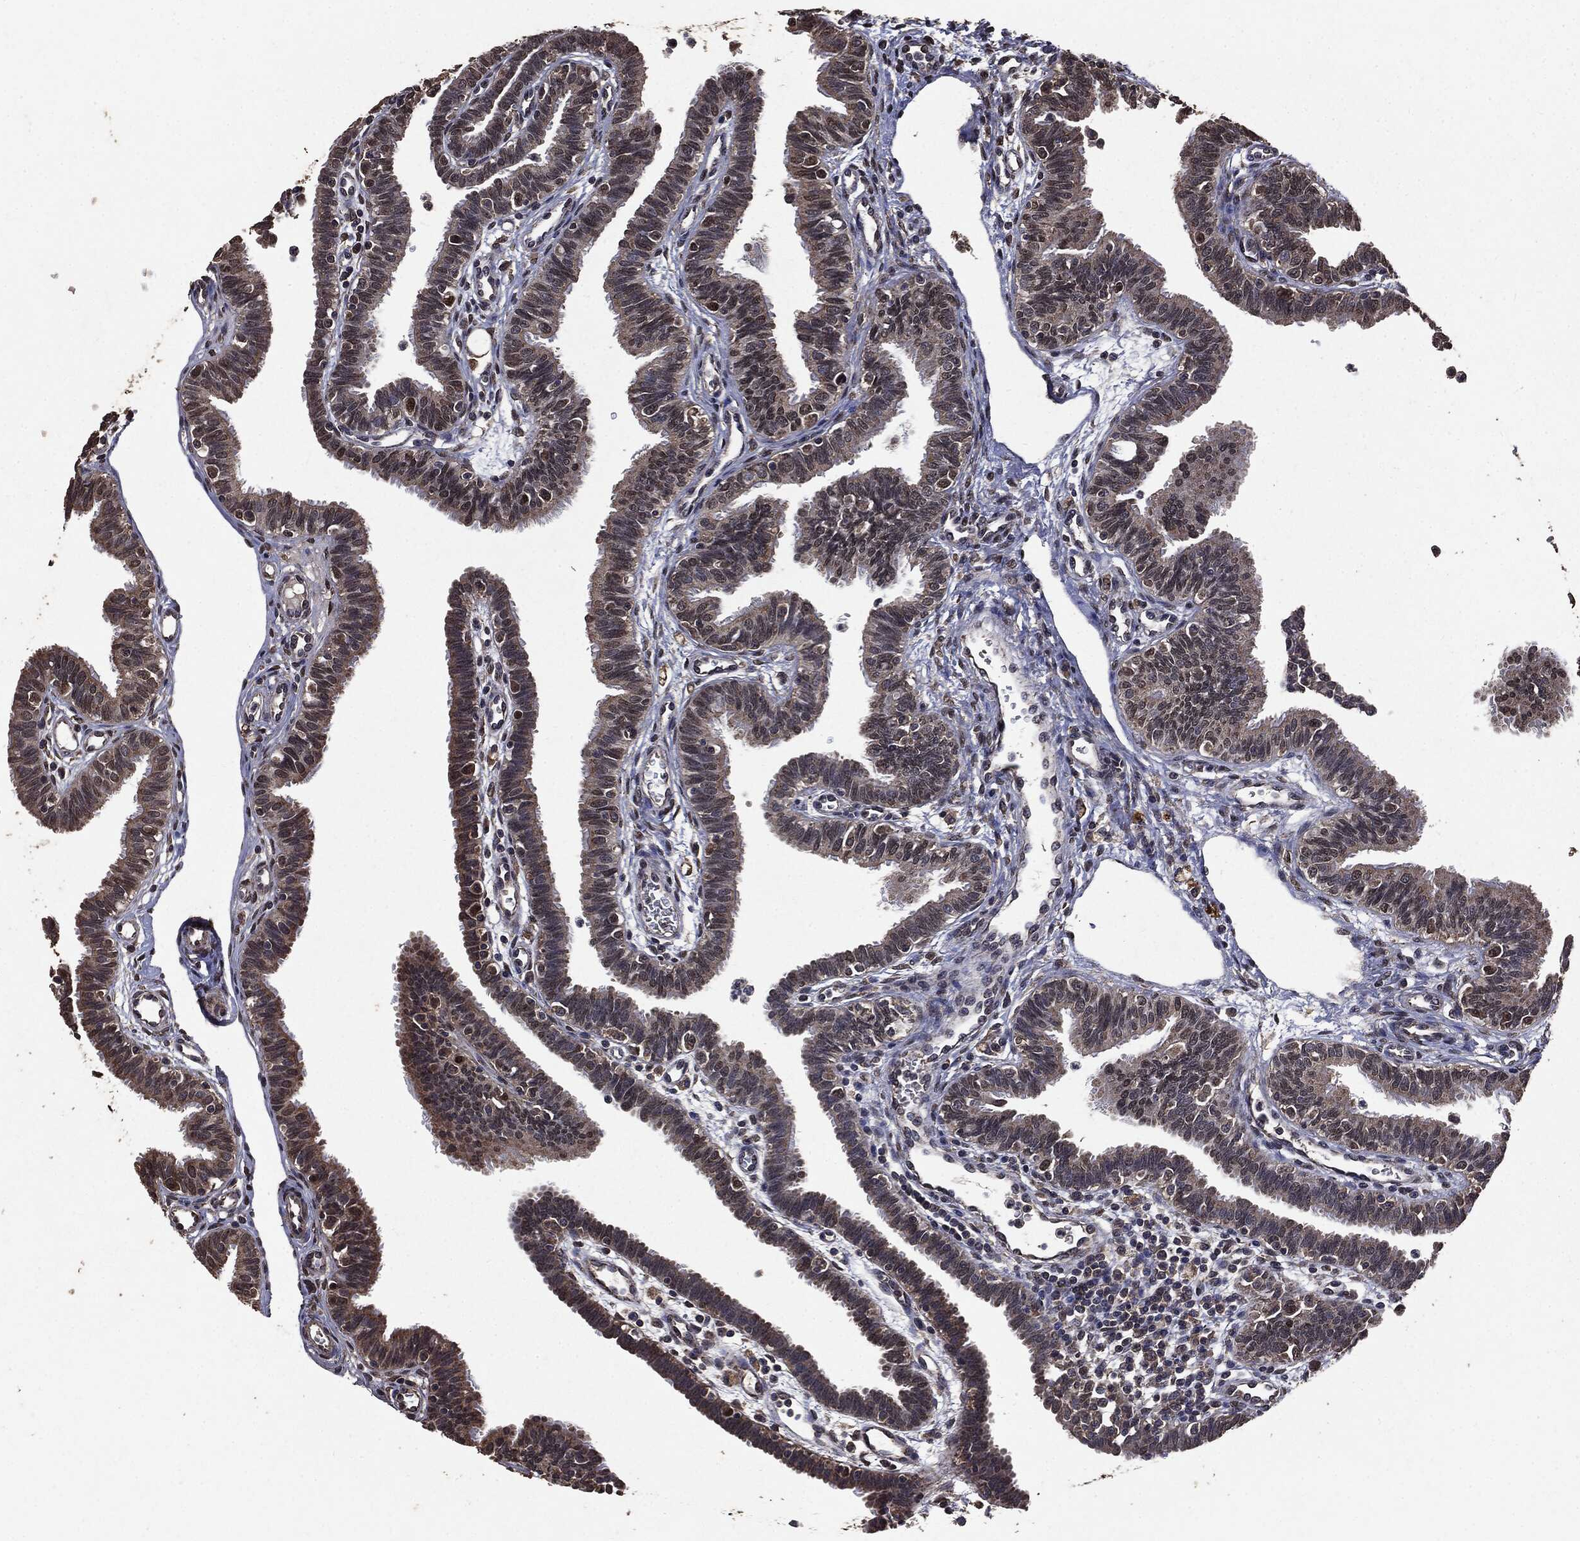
{"staining": {"intensity": "moderate", "quantity": ">75%", "location": "cytoplasmic/membranous,nuclear"}, "tissue": "fallopian tube", "cell_type": "Glandular cells", "image_type": "normal", "snomed": [{"axis": "morphology", "description": "Normal tissue, NOS"}, {"axis": "topography", "description": "Fallopian tube"}], "caption": "IHC image of normal fallopian tube: human fallopian tube stained using IHC shows medium levels of moderate protein expression localized specifically in the cytoplasmic/membranous,nuclear of glandular cells, appearing as a cytoplasmic/membranous,nuclear brown color.", "gene": "PPP6R2", "patient": {"sex": "female", "age": 36}}